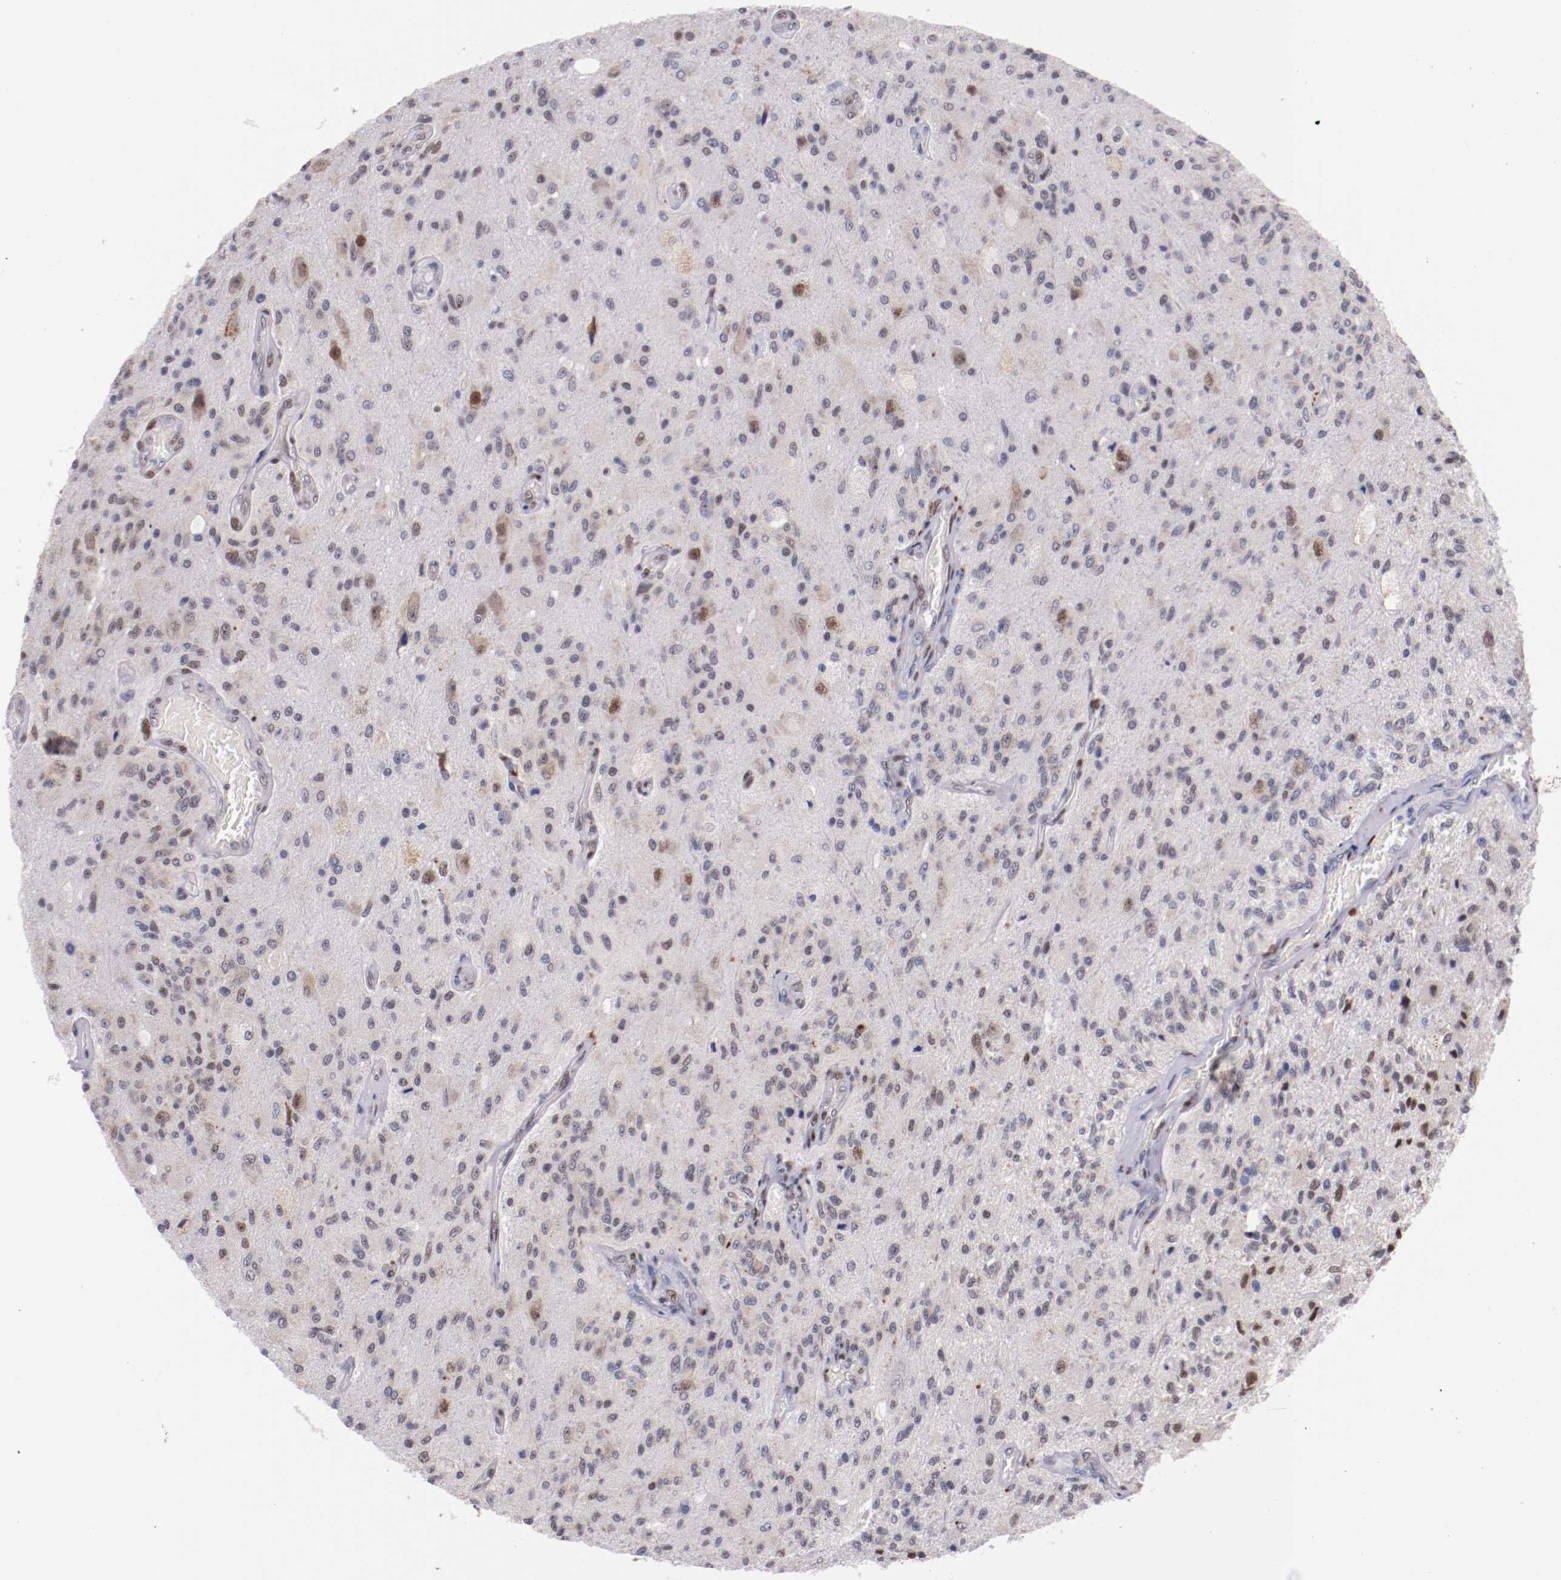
{"staining": {"intensity": "weak", "quantity": "<25%", "location": "nuclear"}, "tissue": "glioma", "cell_type": "Tumor cells", "image_type": "cancer", "snomed": [{"axis": "morphology", "description": "Normal tissue, NOS"}, {"axis": "morphology", "description": "Glioma, malignant, High grade"}, {"axis": "topography", "description": "Cerebral cortex"}], "caption": "The IHC photomicrograph has no significant positivity in tumor cells of malignant glioma (high-grade) tissue.", "gene": "SRF", "patient": {"sex": "male", "age": 77}}